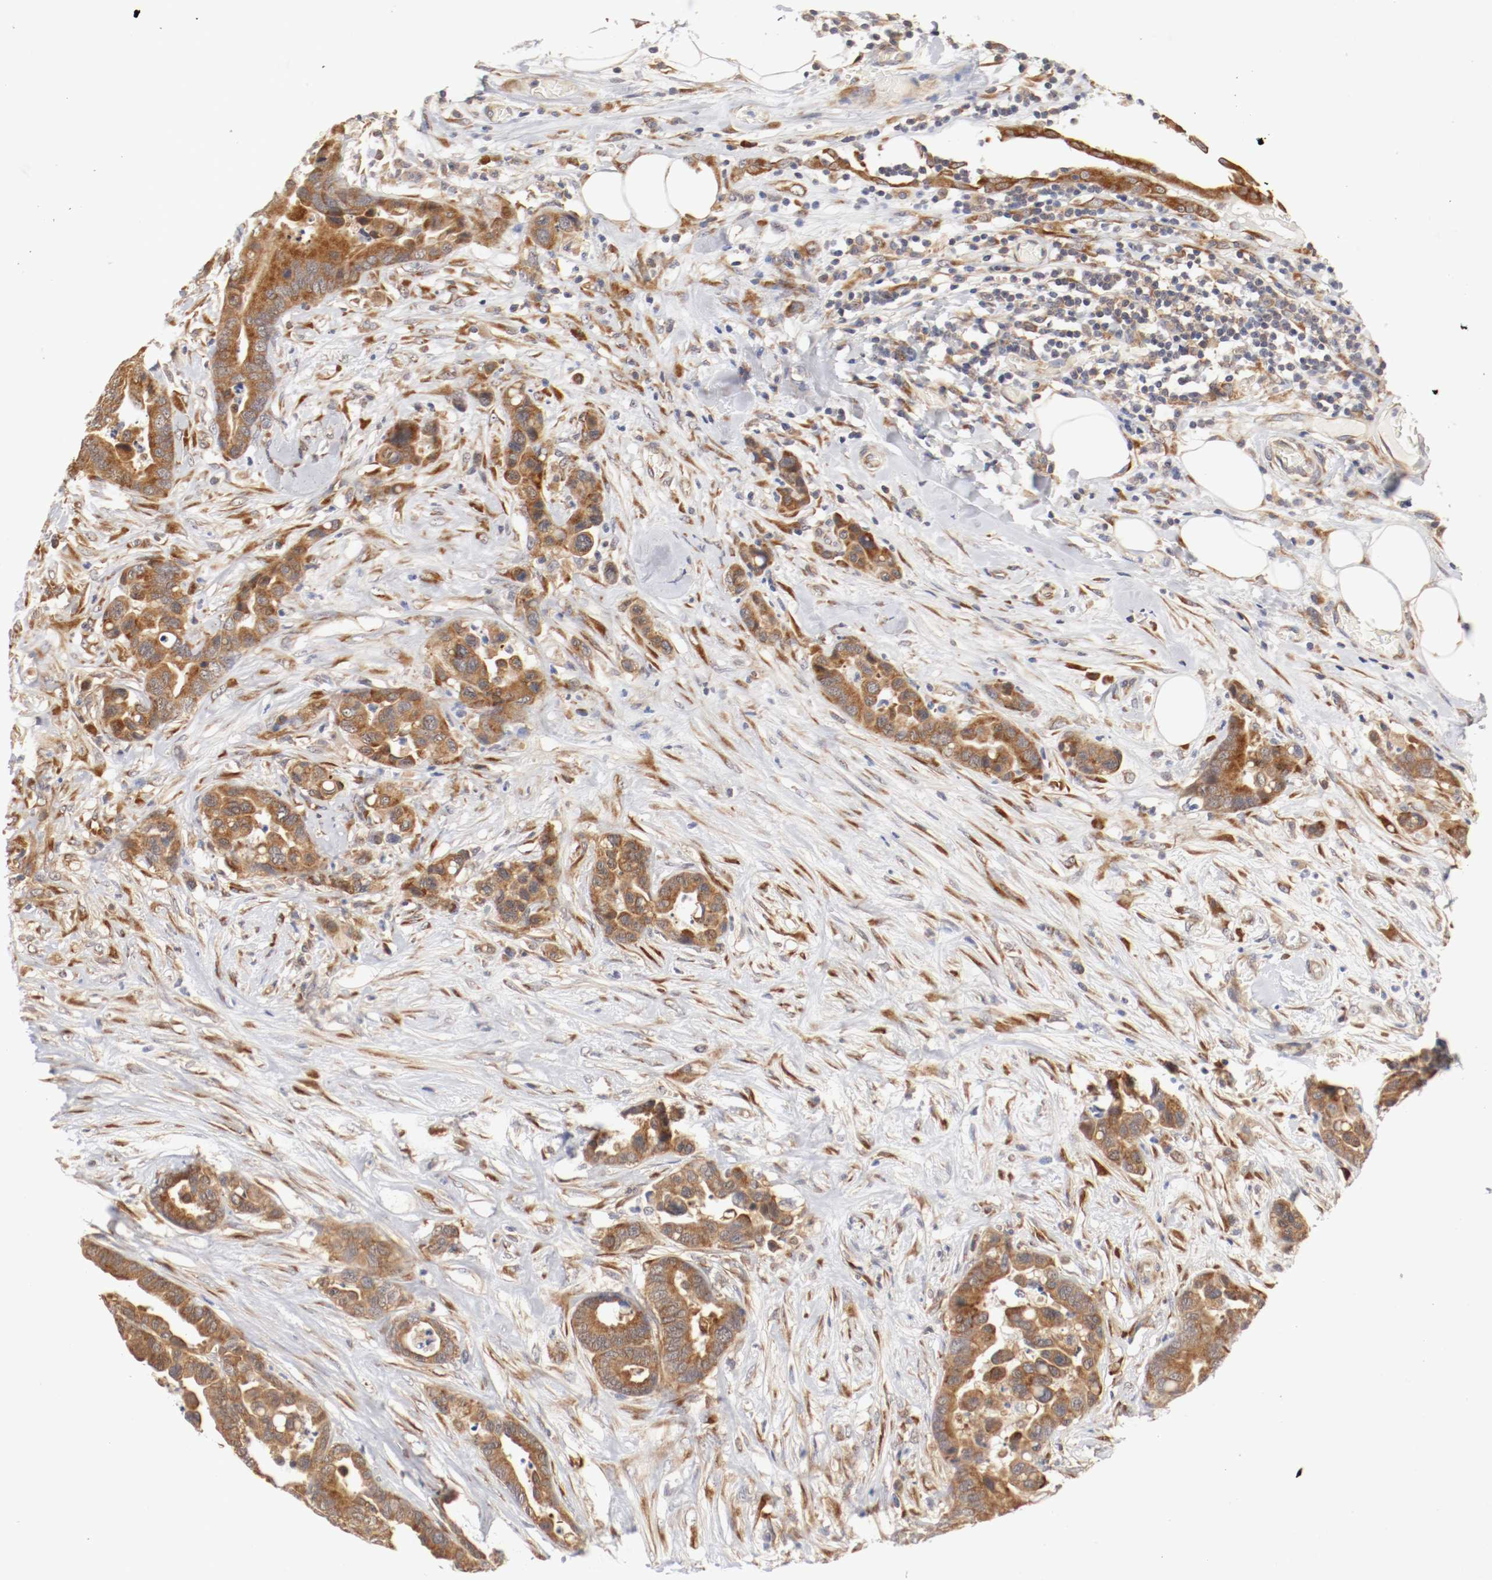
{"staining": {"intensity": "moderate", "quantity": ">75%", "location": "cytoplasmic/membranous"}, "tissue": "colorectal cancer", "cell_type": "Tumor cells", "image_type": "cancer", "snomed": [{"axis": "morphology", "description": "Adenocarcinoma, NOS"}, {"axis": "topography", "description": "Colon"}], "caption": "Moderate cytoplasmic/membranous staining is appreciated in approximately >75% of tumor cells in adenocarcinoma (colorectal). (Stains: DAB (3,3'-diaminobenzidine) in brown, nuclei in blue, Microscopy: brightfield microscopy at high magnification).", "gene": "FKBP3", "patient": {"sex": "male", "age": 82}}